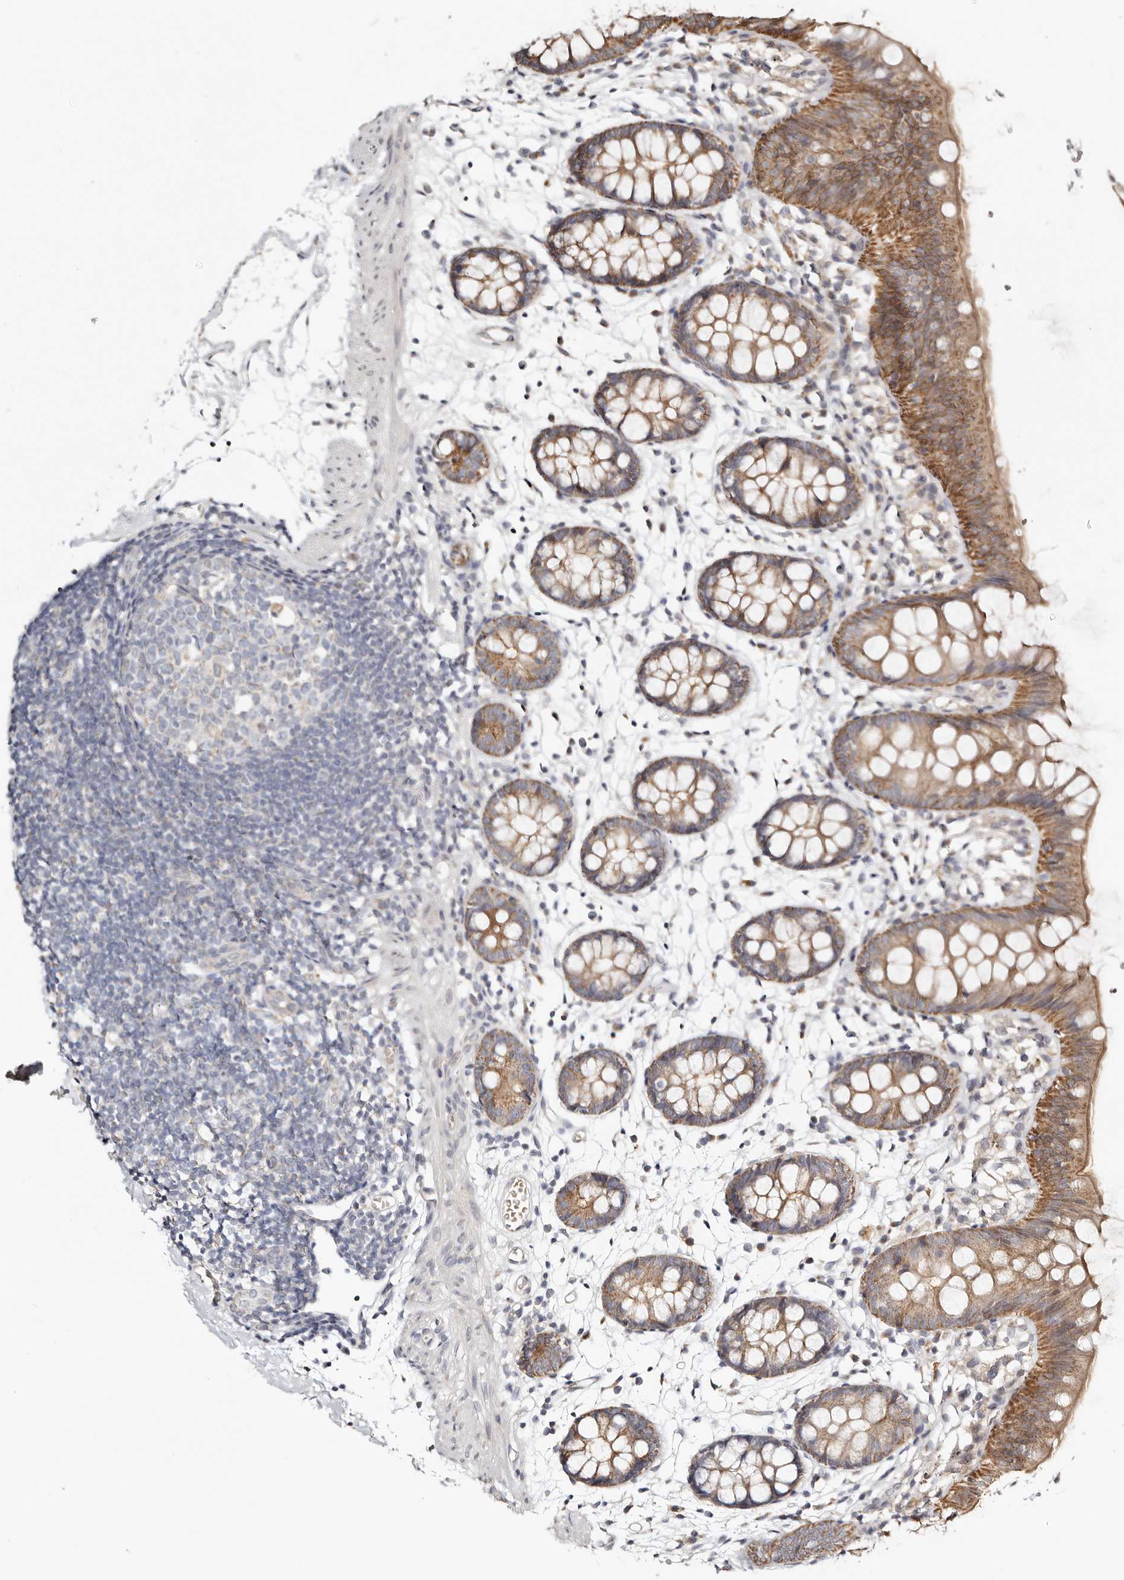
{"staining": {"intensity": "weak", "quantity": "<25%", "location": "cytoplasmic/membranous"}, "tissue": "colon", "cell_type": "Endothelial cells", "image_type": "normal", "snomed": [{"axis": "morphology", "description": "Normal tissue, NOS"}, {"axis": "topography", "description": "Colon"}], "caption": "This is an immunohistochemistry (IHC) micrograph of normal colon. There is no positivity in endothelial cells.", "gene": "KDF1", "patient": {"sex": "male", "age": 56}}